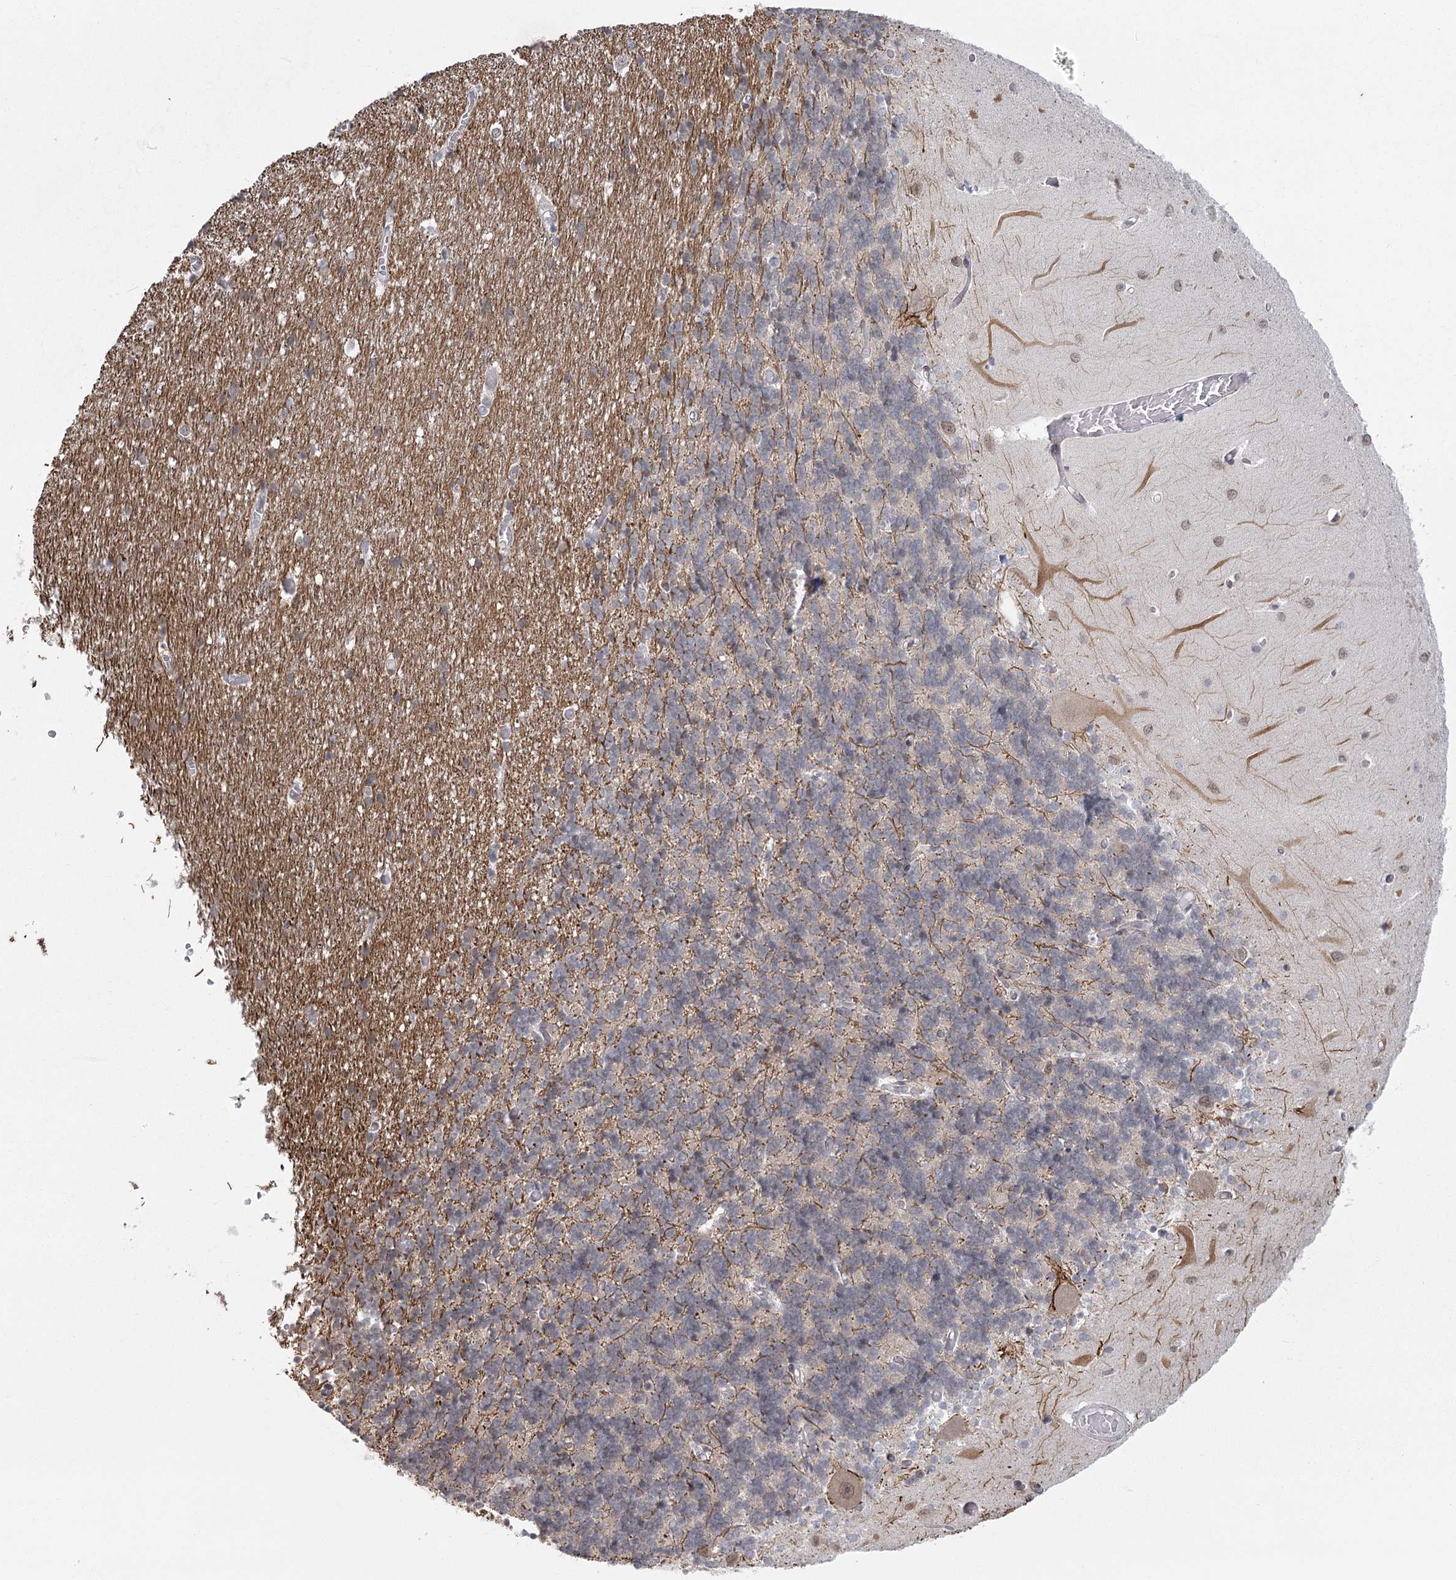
{"staining": {"intensity": "weak", "quantity": "25%-75%", "location": "cytoplasmic/membranous"}, "tissue": "cerebellum", "cell_type": "Cells in granular layer", "image_type": "normal", "snomed": [{"axis": "morphology", "description": "Normal tissue, NOS"}, {"axis": "topography", "description": "Cerebellum"}], "caption": "Immunohistochemical staining of benign human cerebellum displays low levels of weak cytoplasmic/membranous expression in about 25%-75% of cells in granular layer. Ihc stains the protein of interest in brown and the nuclei are stained blue.", "gene": "LACTB", "patient": {"sex": "male", "age": 37}}